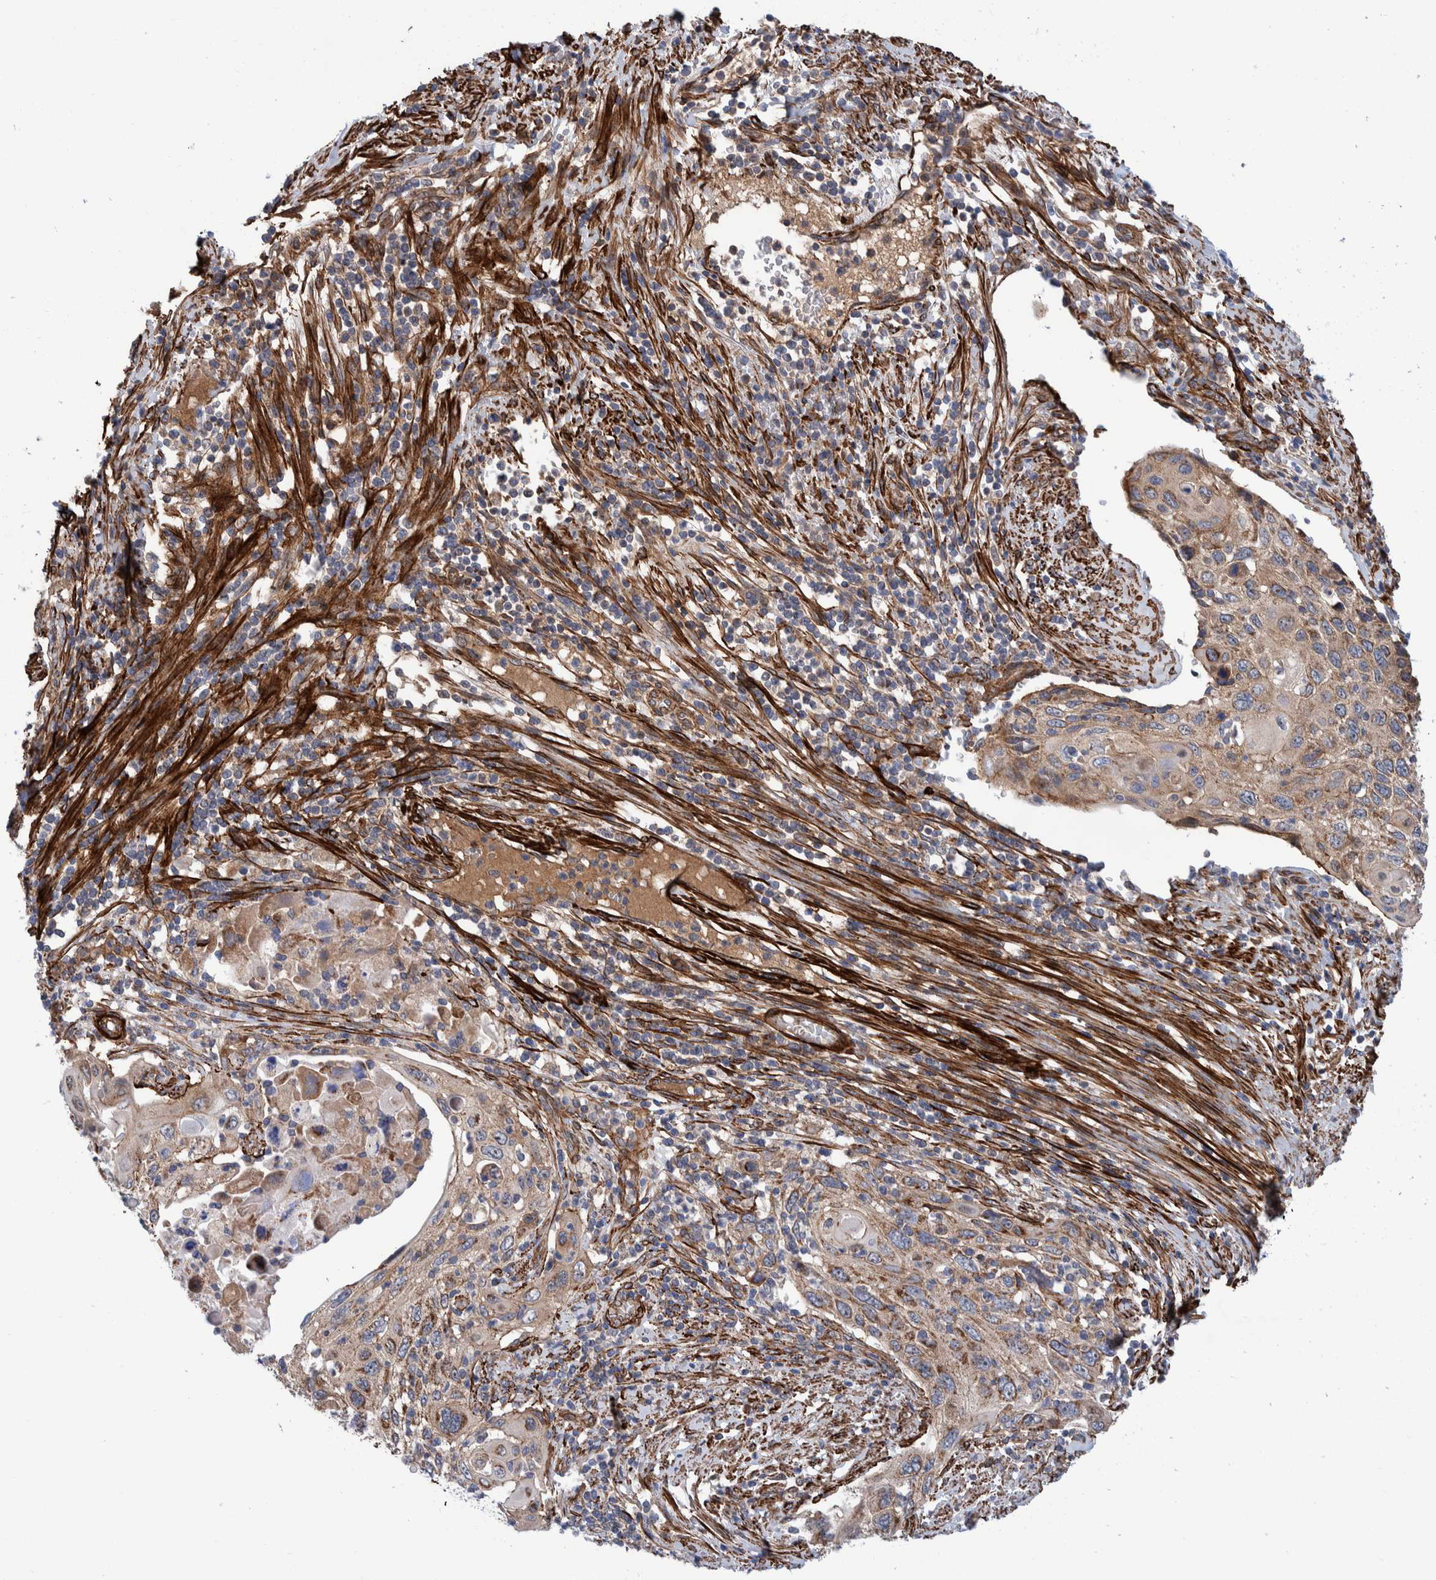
{"staining": {"intensity": "moderate", "quantity": "<25%", "location": "cytoplasmic/membranous"}, "tissue": "cervical cancer", "cell_type": "Tumor cells", "image_type": "cancer", "snomed": [{"axis": "morphology", "description": "Squamous cell carcinoma, NOS"}, {"axis": "topography", "description": "Cervix"}], "caption": "Immunohistochemistry (IHC) image of human cervical cancer stained for a protein (brown), which displays low levels of moderate cytoplasmic/membranous expression in about <25% of tumor cells.", "gene": "SLC25A10", "patient": {"sex": "female", "age": 70}}